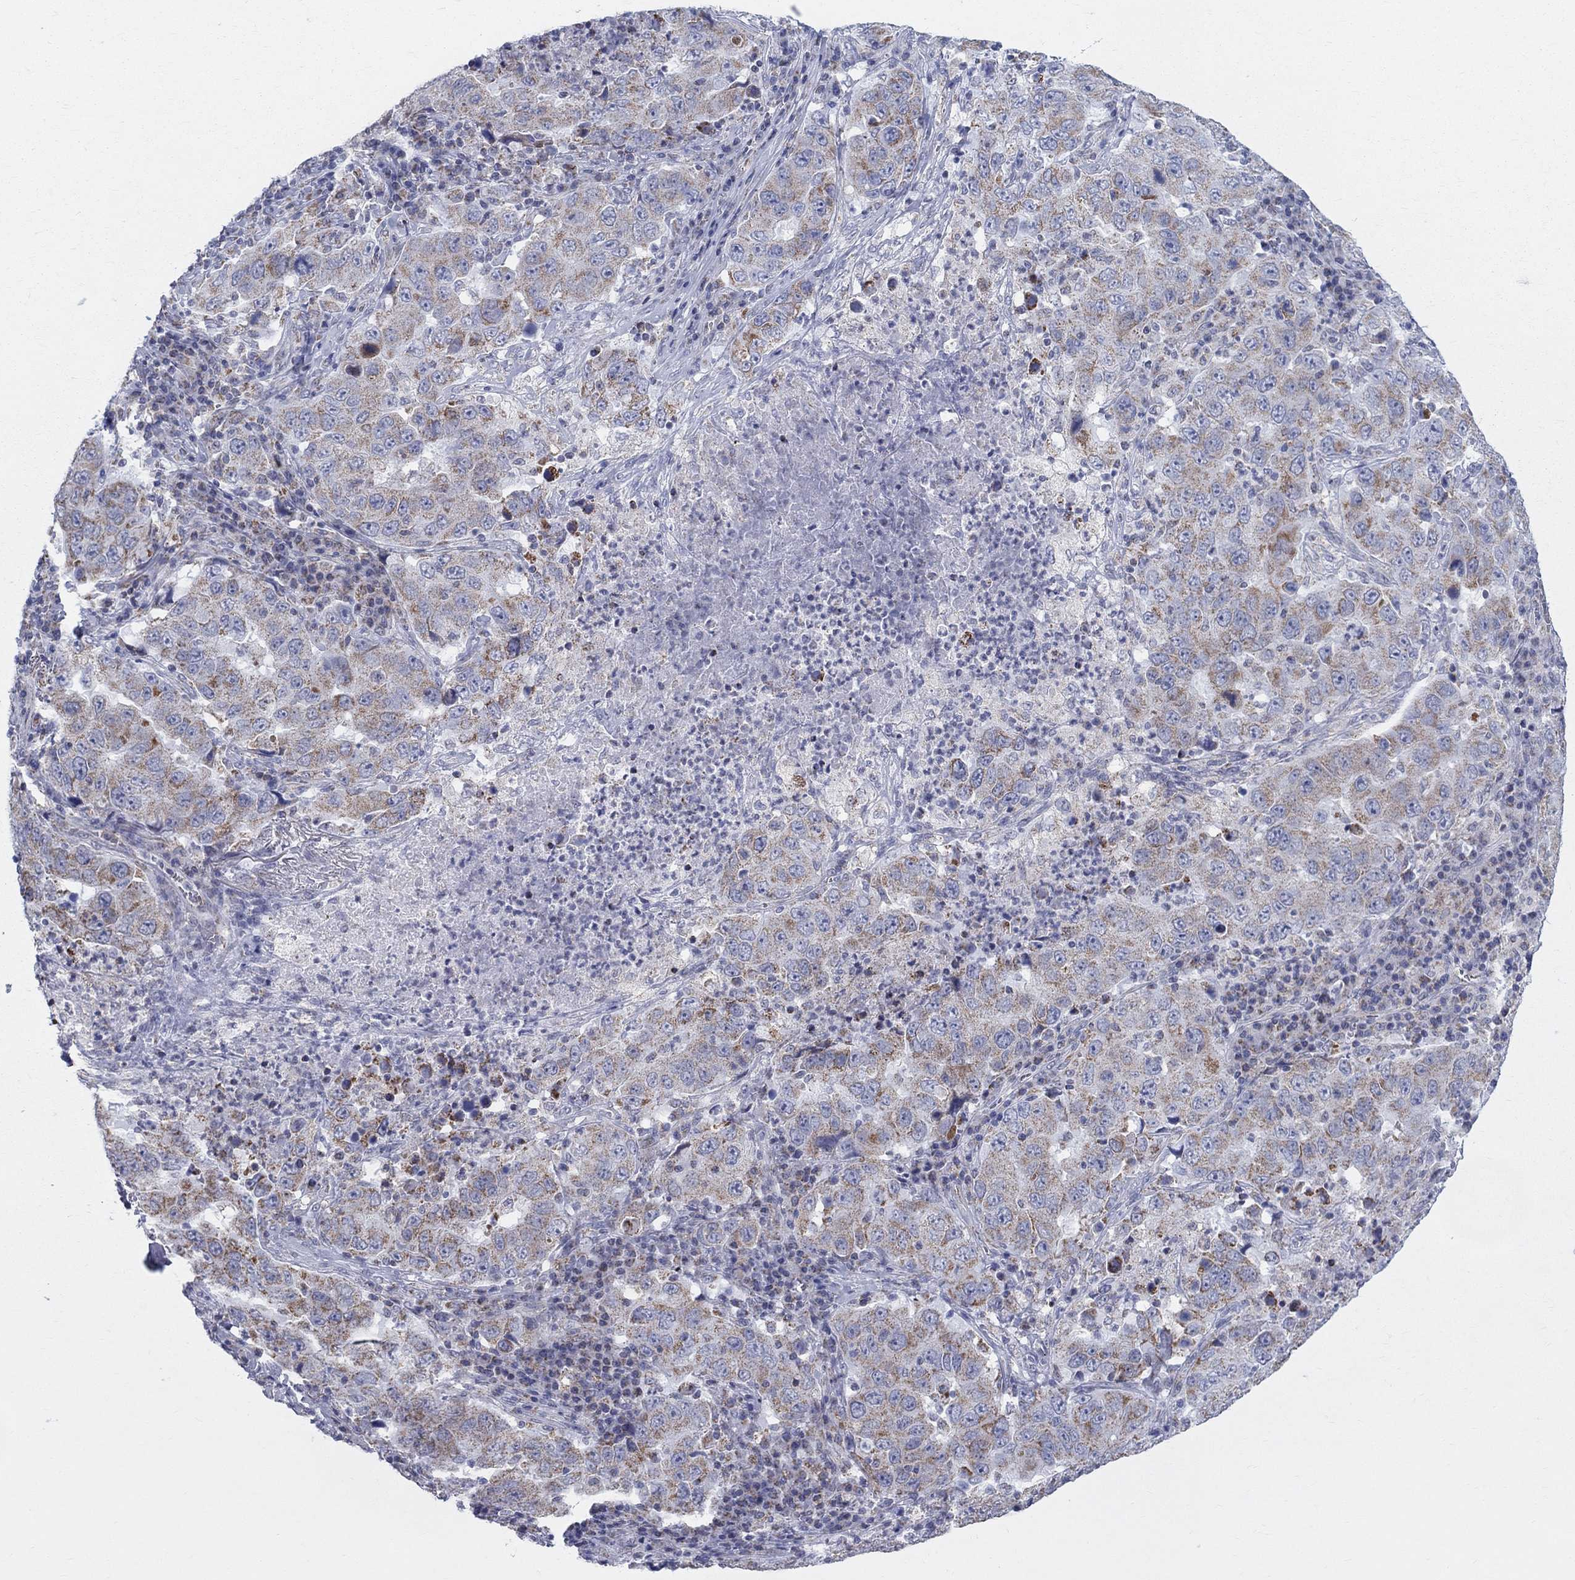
{"staining": {"intensity": "moderate", "quantity": "<25%", "location": "cytoplasmic/membranous"}, "tissue": "lung cancer", "cell_type": "Tumor cells", "image_type": "cancer", "snomed": [{"axis": "morphology", "description": "Adenocarcinoma, NOS"}, {"axis": "topography", "description": "Lung"}], "caption": "Immunohistochemical staining of human lung adenocarcinoma displays low levels of moderate cytoplasmic/membranous protein expression in approximately <25% of tumor cells.", "gene": "KISS1R", "patient": {"sex": "male", "age": 73}}